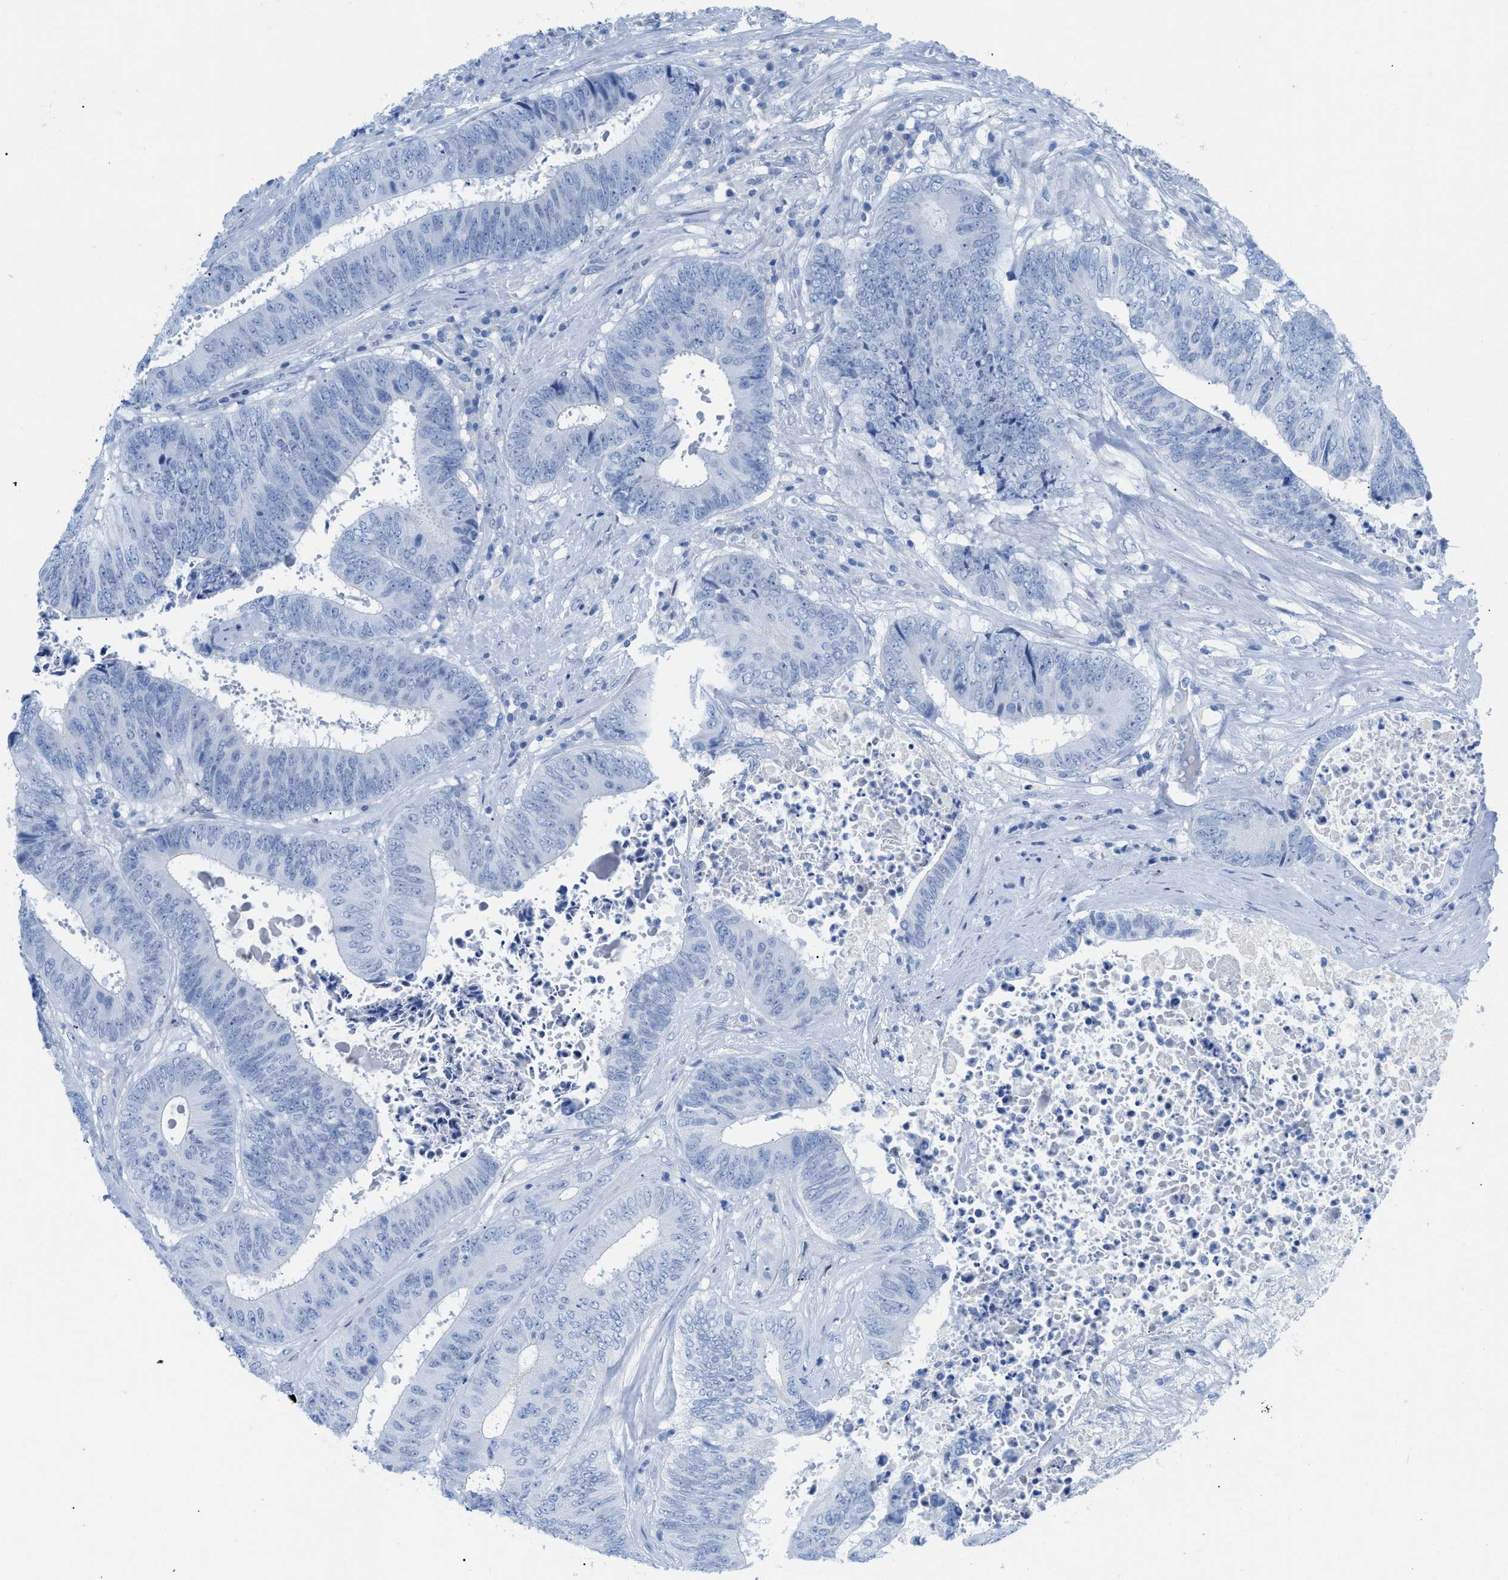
{"staining": {"intensity": "negative", "quantity": "none", "location": "none"}, "tissue": "colorectal cancer", "cell_type": "Tumor cells", "image_type": "cancer", "snomed": [{"axis": "morphology", "description": "Adenocarcinoma, NOS"}, {"axis": "topography", "description": "Rectum"}], "caption": "Tumor cells are negative for brown protein staining in colorectal adenocarcinoma.", "gene": "TCL1A", "patient": {"sex": "male", "age": 72}}